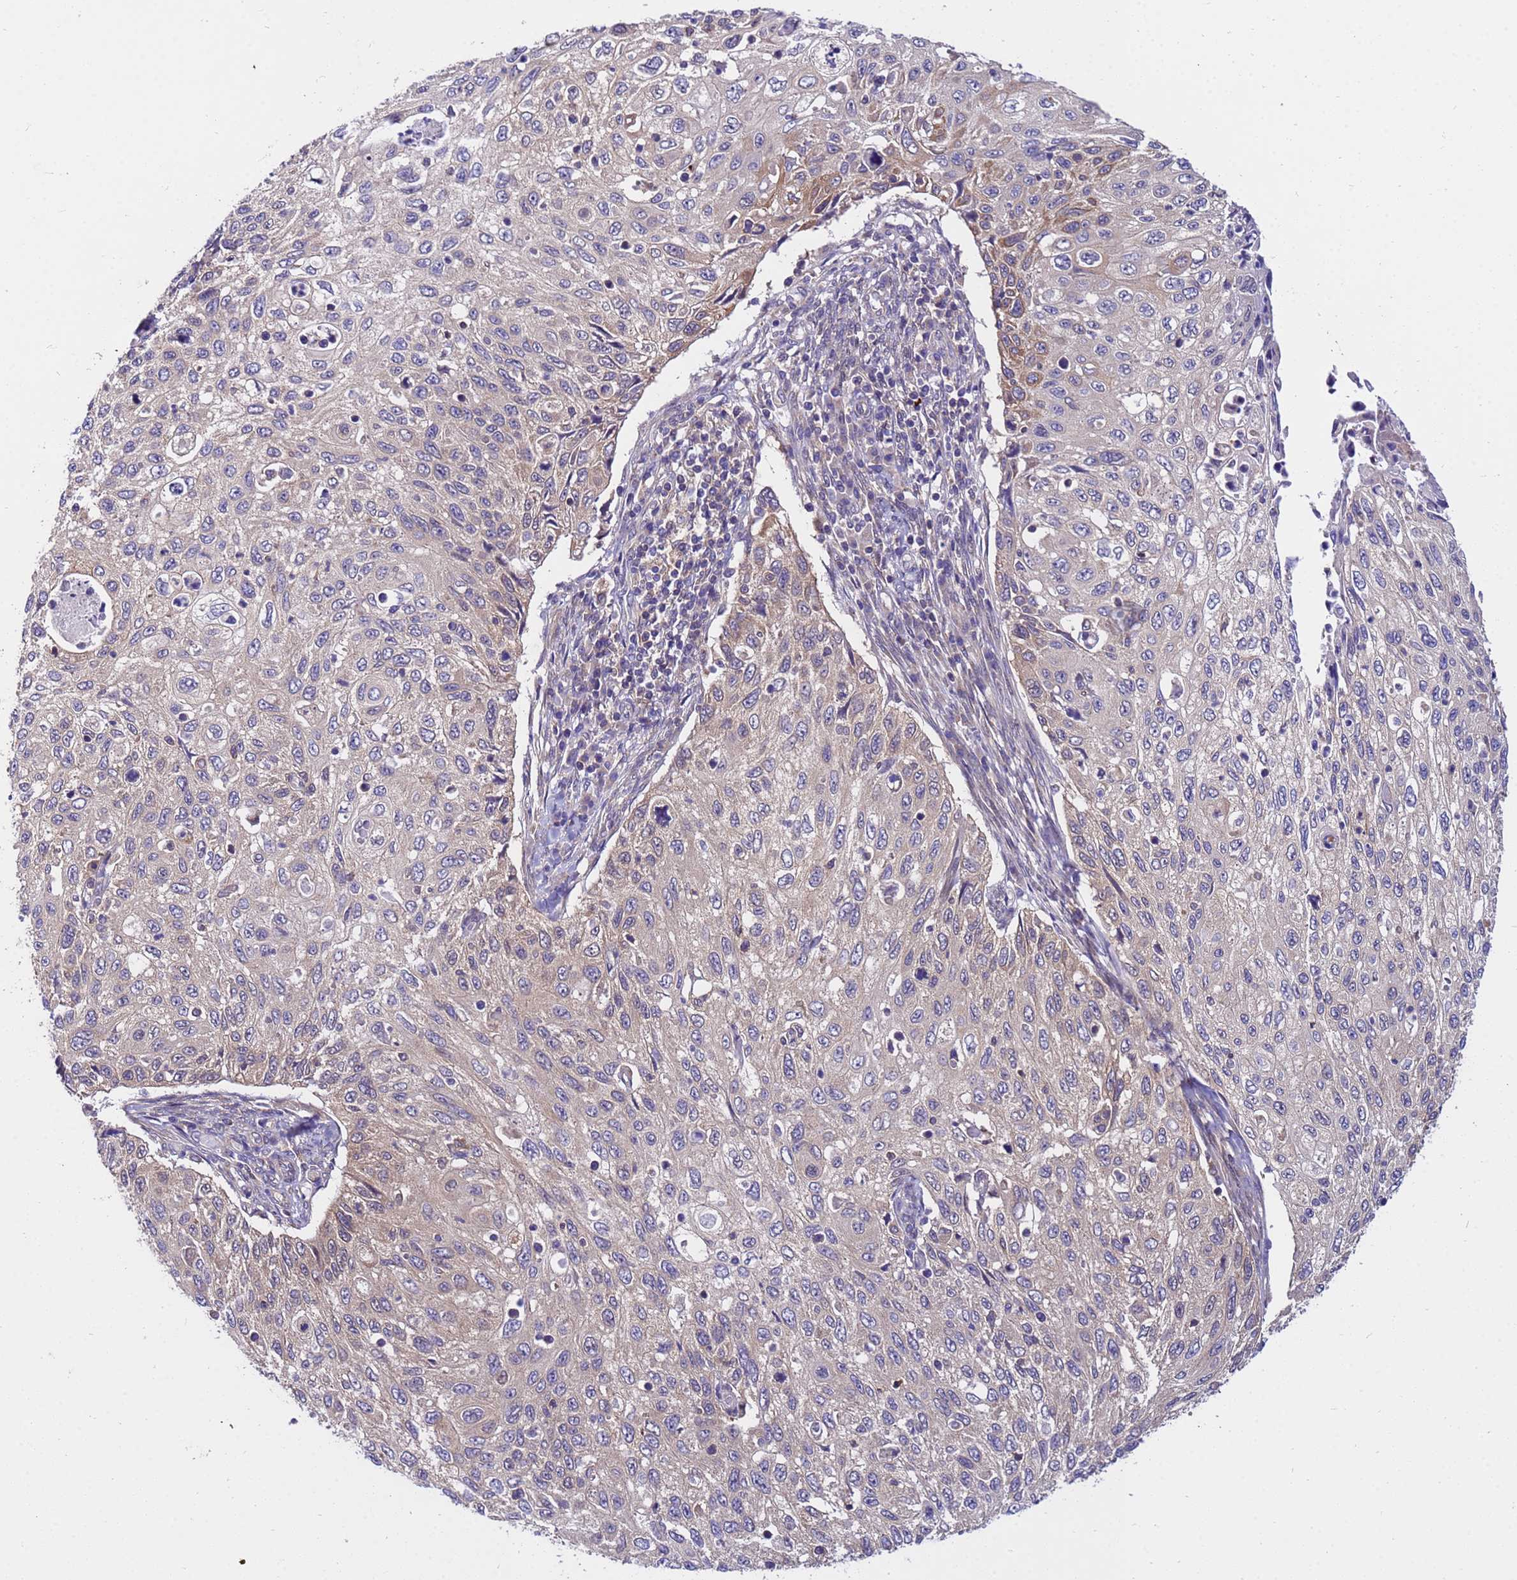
{"staining": {"intensity": "weak", "quantity": "<25%", "location": "cytoplasmic/membranous"}, "tissue": "cervical cancer", "cell_type": "Tumor cells", "image_type": "cancer", "snomed": [{"axis": "morphology", "description": "Squamous cell carcinoma, NOS"}, {"axis": "topography", "description": "Cervix"}], "caption": "Micrograph shows no significant protein staining in tumor cells of squamous cell carcinoma (cervical).", "gene": "GET3", "patient": {"sex": "female", "age": 70}}